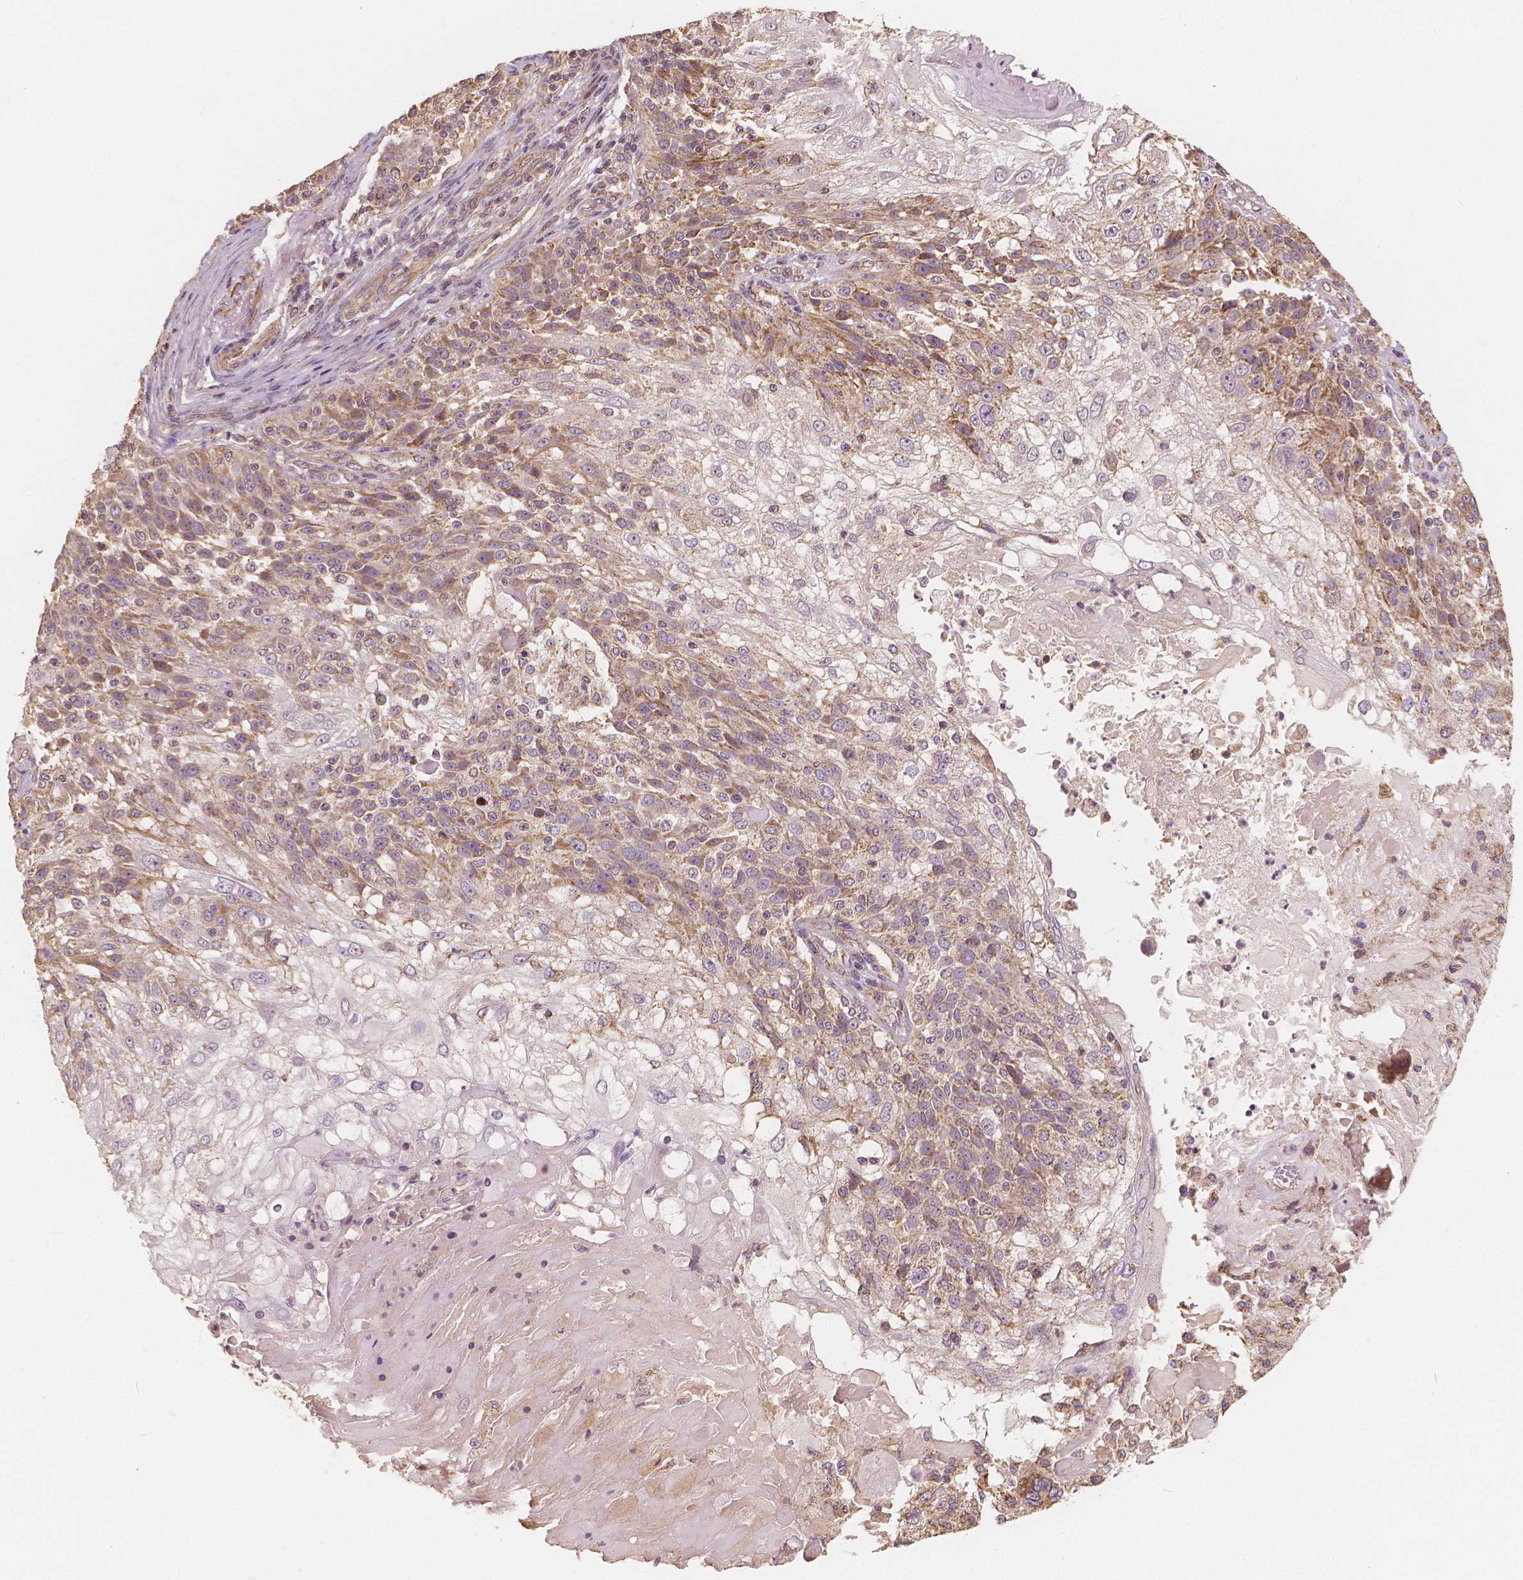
{"staining": {"intensity": "moderate", "quantity": "25%-75%", "location": "cytoplasmic/membranous"}, "tissue": "skin cancer", "cell_type": "Tumor cells", "image_type": "cancer", "snomed": [{"axis": "morphology", "description": "Normal tissue, NOS"}, {"axis": "morphology", "description": "Squamous cell carcinoma, NOS"}, {"axis": "topography", "description": "Skin"}], "caption": "There is medium levels of moderate cytoplasmic/membranous positivity in tumor cells of skin cancer, as demonstrated by immunohistochemical staining (brown color).", "gene": "PEX26", "patient": {"sex": "female", "age": 83}}